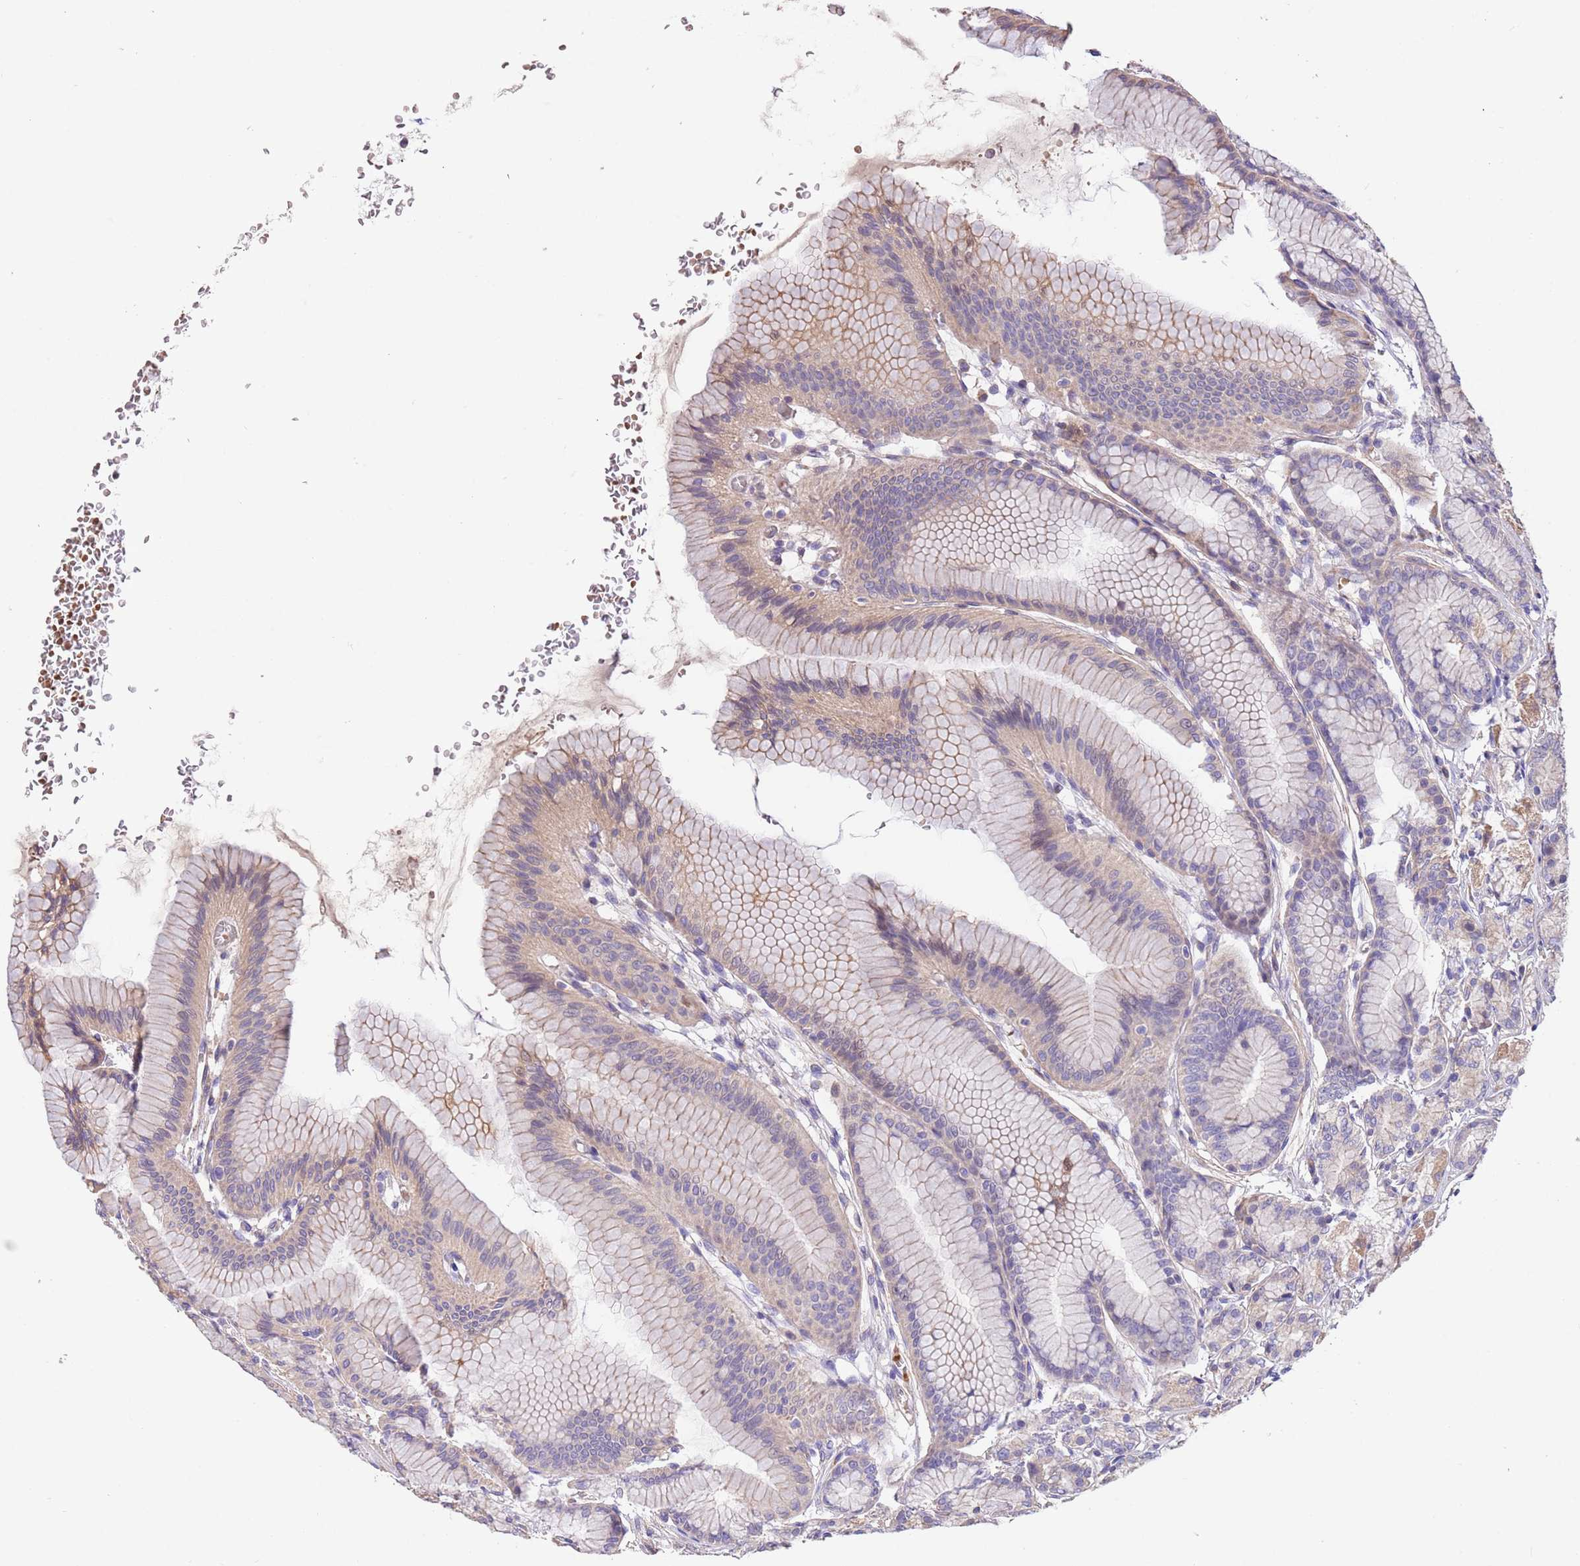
{"staining": {"intensity": "moderate", "quantity": "<25%", "location": "cytoplasmic/membranous"}, "tissue": "stomach", "cell_type": "Glandular cells", "image_type": "normal", "snomed": [{"axis": "morphology", "description": "Normal tissue, NOS"}, {"axis": "morphology", "description": "Adenocarcinoma, NOS"}, {"axis": "morphology", "description": "Adenocarcinoma, High grade"}, {"axis": "topography", "description": "Stomach, upper"}, {"axis": "topography", "description": "Stomach"}], "caption": "Moderate cytoplasmic/membranous protein staining is seen in approximately <25% of glandular cells in stomach.", "gene": "FAM89B", "patient": {"sex": "female", "age": 65}}